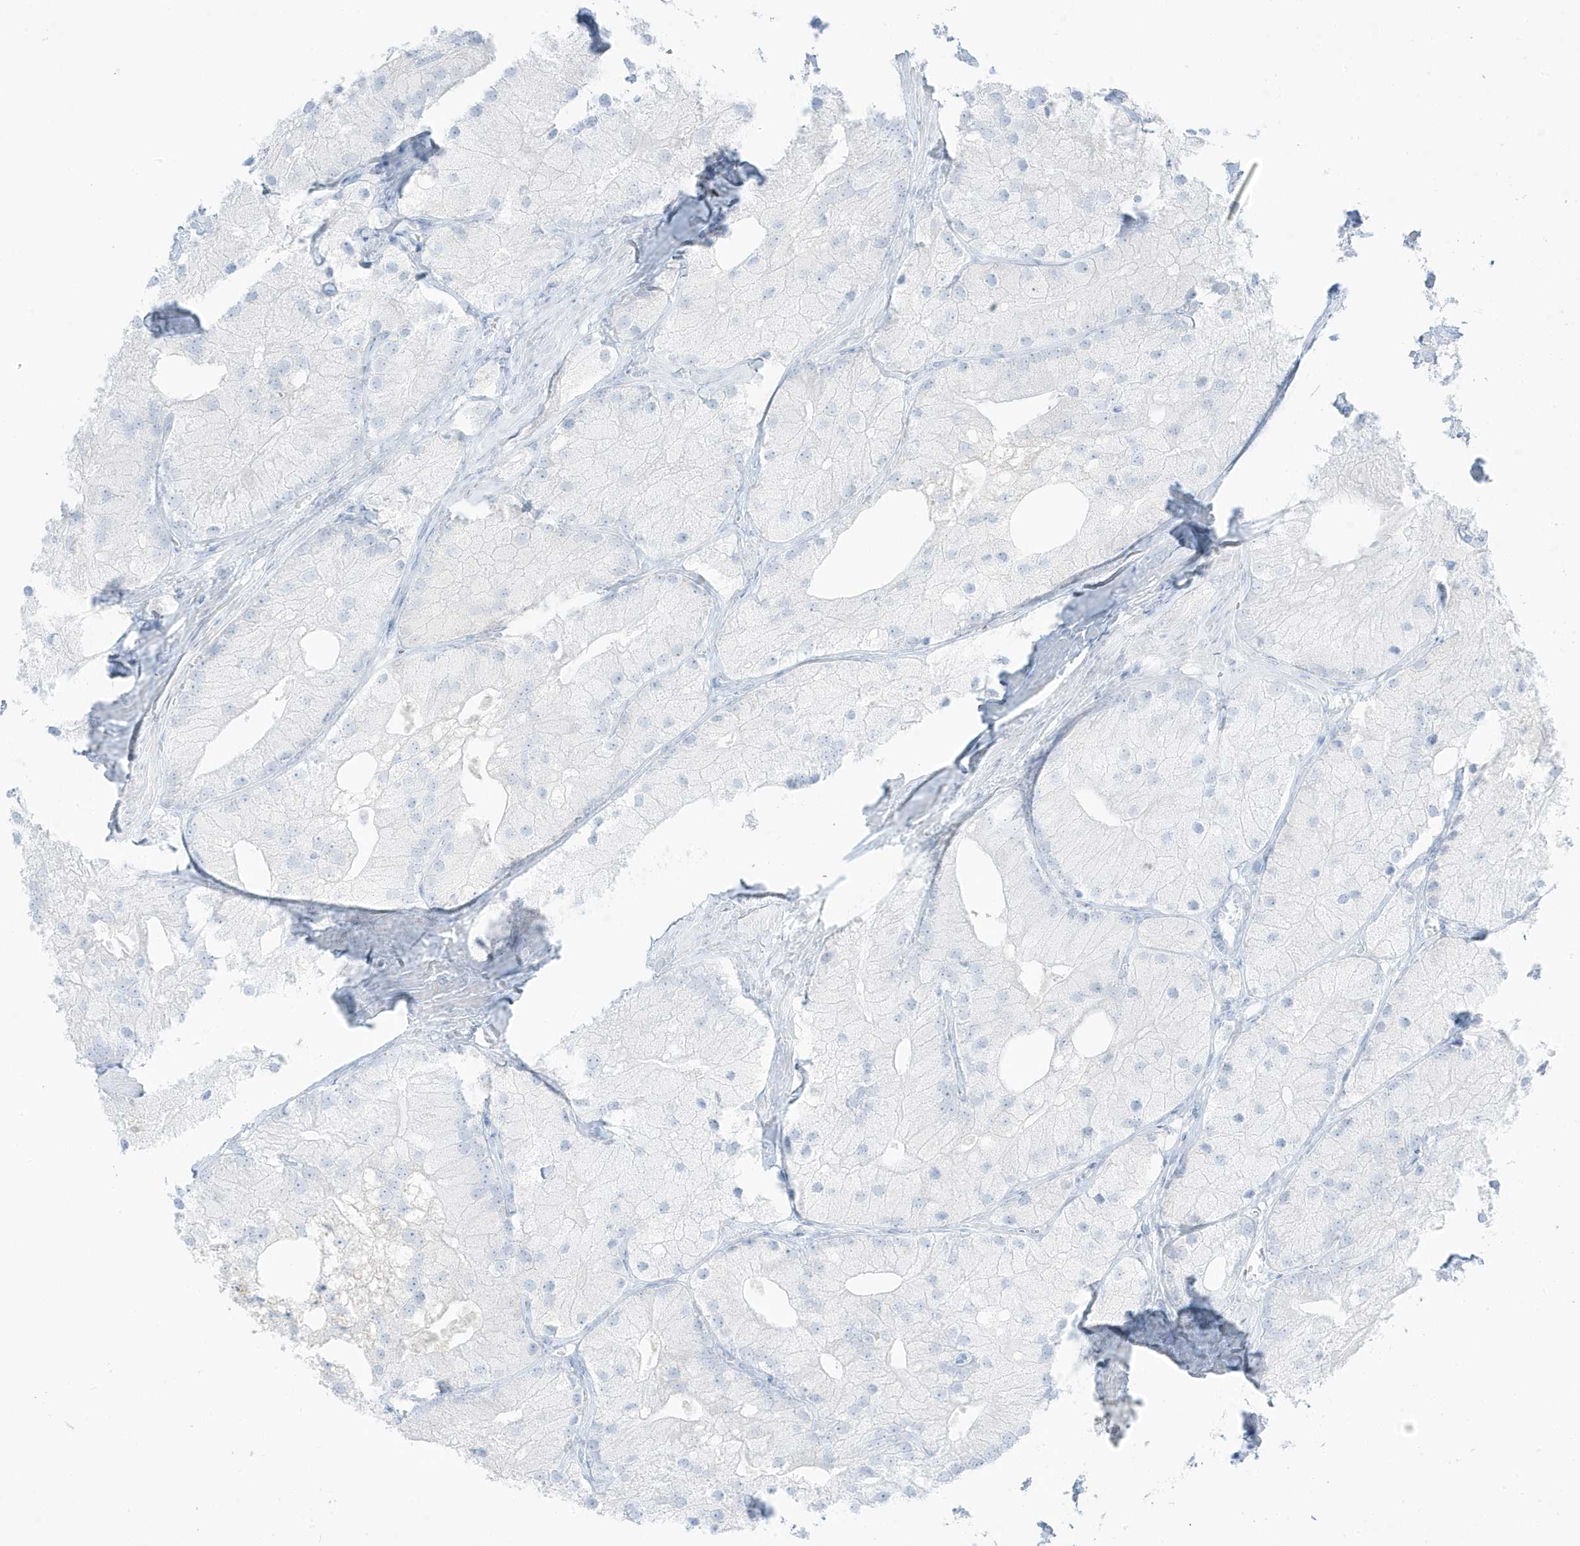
{"staining": {"intensity": "negative", "quantity": "none", "location": "none"}, "tissue": "prostate cancer", "cell_type": "Tumor cells", "image_type": "cancer", "snomed": [{"axis": "morphology", "description": "Adenocarcinoma, Low grade"}, {"axis": "topography", "description": "Prostate"}], "caption": "This is an IHC histopathology image of prostate cancer. There is no staining in tumor cells.", "gene": "SLC22A13", "patient": {"sex": "male", "age": 69}}